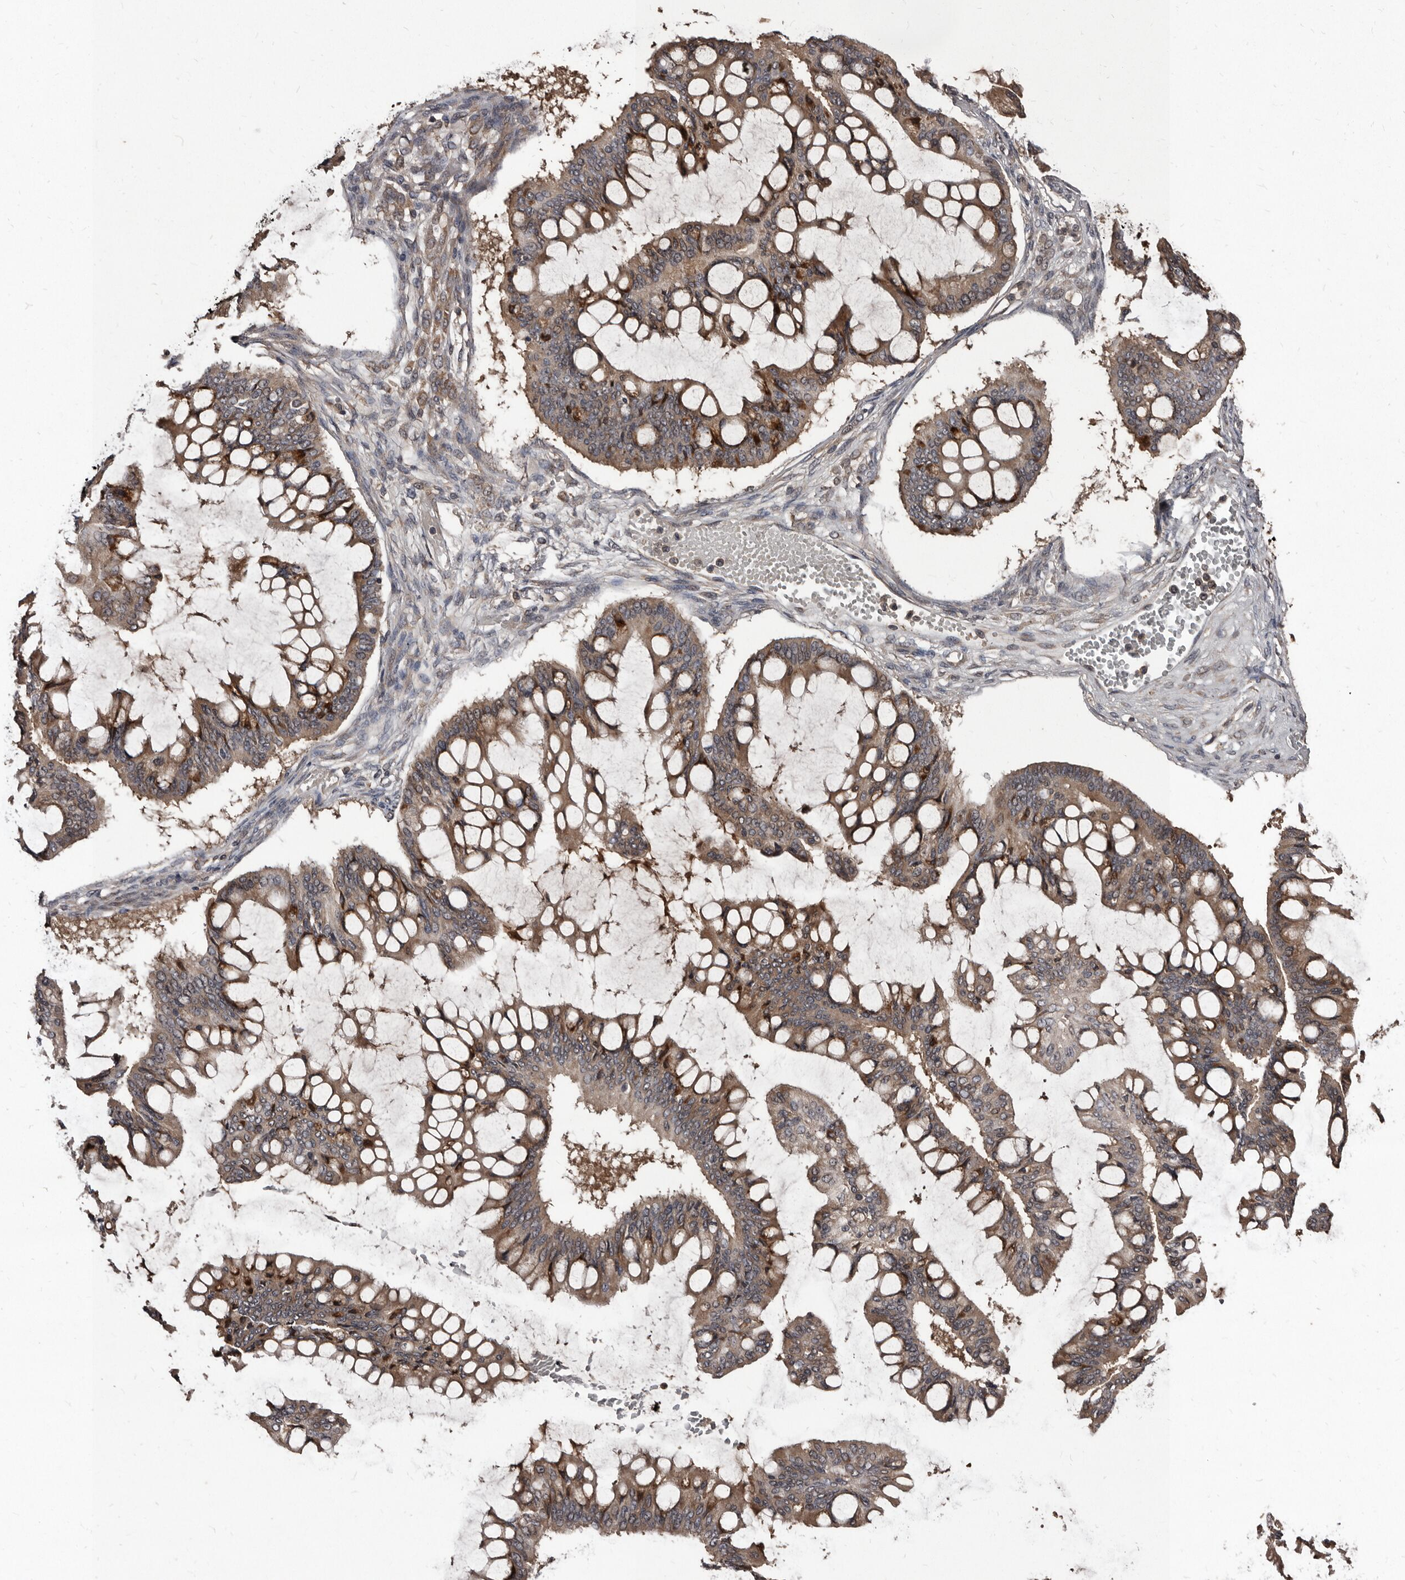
{"staining": {"intensity": "moderate", "quantity": ">75%", "location": "cytoplasmic/membranous"}, "tissue": "ovarian cancer", "cell_type": "Tumor cells", "image_type": "cancer", "snomed": [{"axis": "morphology", "description": "Cystadenocarcinoma, mucinous, NOS"}, {"axis": "topography", "description": "Ovary"}], "caption": "Tumor cells display medium levels of moderate cytoplasmic/membranous staining in about >75% of cells in human ovarian mucinous cystadenocarcinoma. Using DAB (brown) and hematoxylin (blue) stains, captured at high magnification using brightfield microscopy.", "gene": "PMVK", "patient": {"sex": "female", "age": 73}}